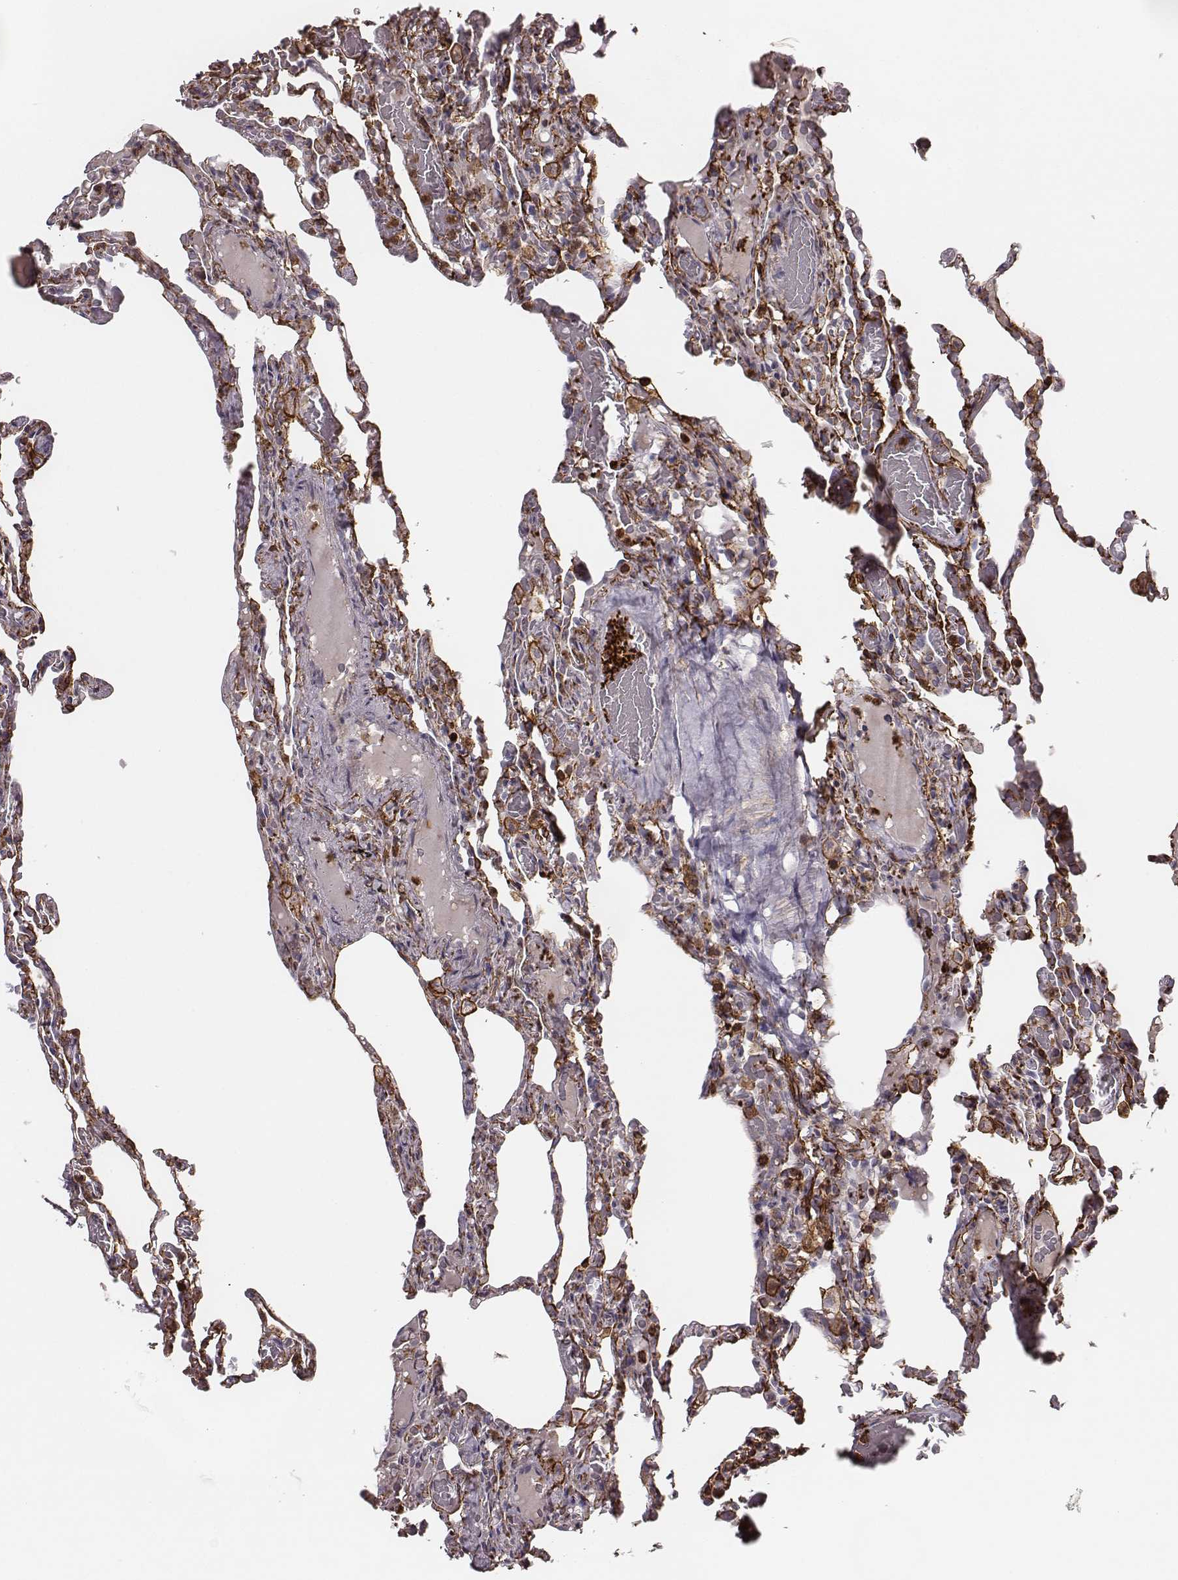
{"staining": {"intensity": "negative", "quantity": "none", "location": "none"}, "tissue": "lung", "cell_type": "Alveolar cells", "image_type": "normal", "snomed": [{"axis": "morphology", "description": "Normal tissue, NOS"}, {"axis": "topography", "description": "Lung"}], "caption": "Immunohistochemistry (IHC) photomicrograph of unremarkable lung stained for a protein (brown), which exhibits no staining in alveolar cells.", "gene": "ZYX", "patient": {"sex": "female", "age": 43}}